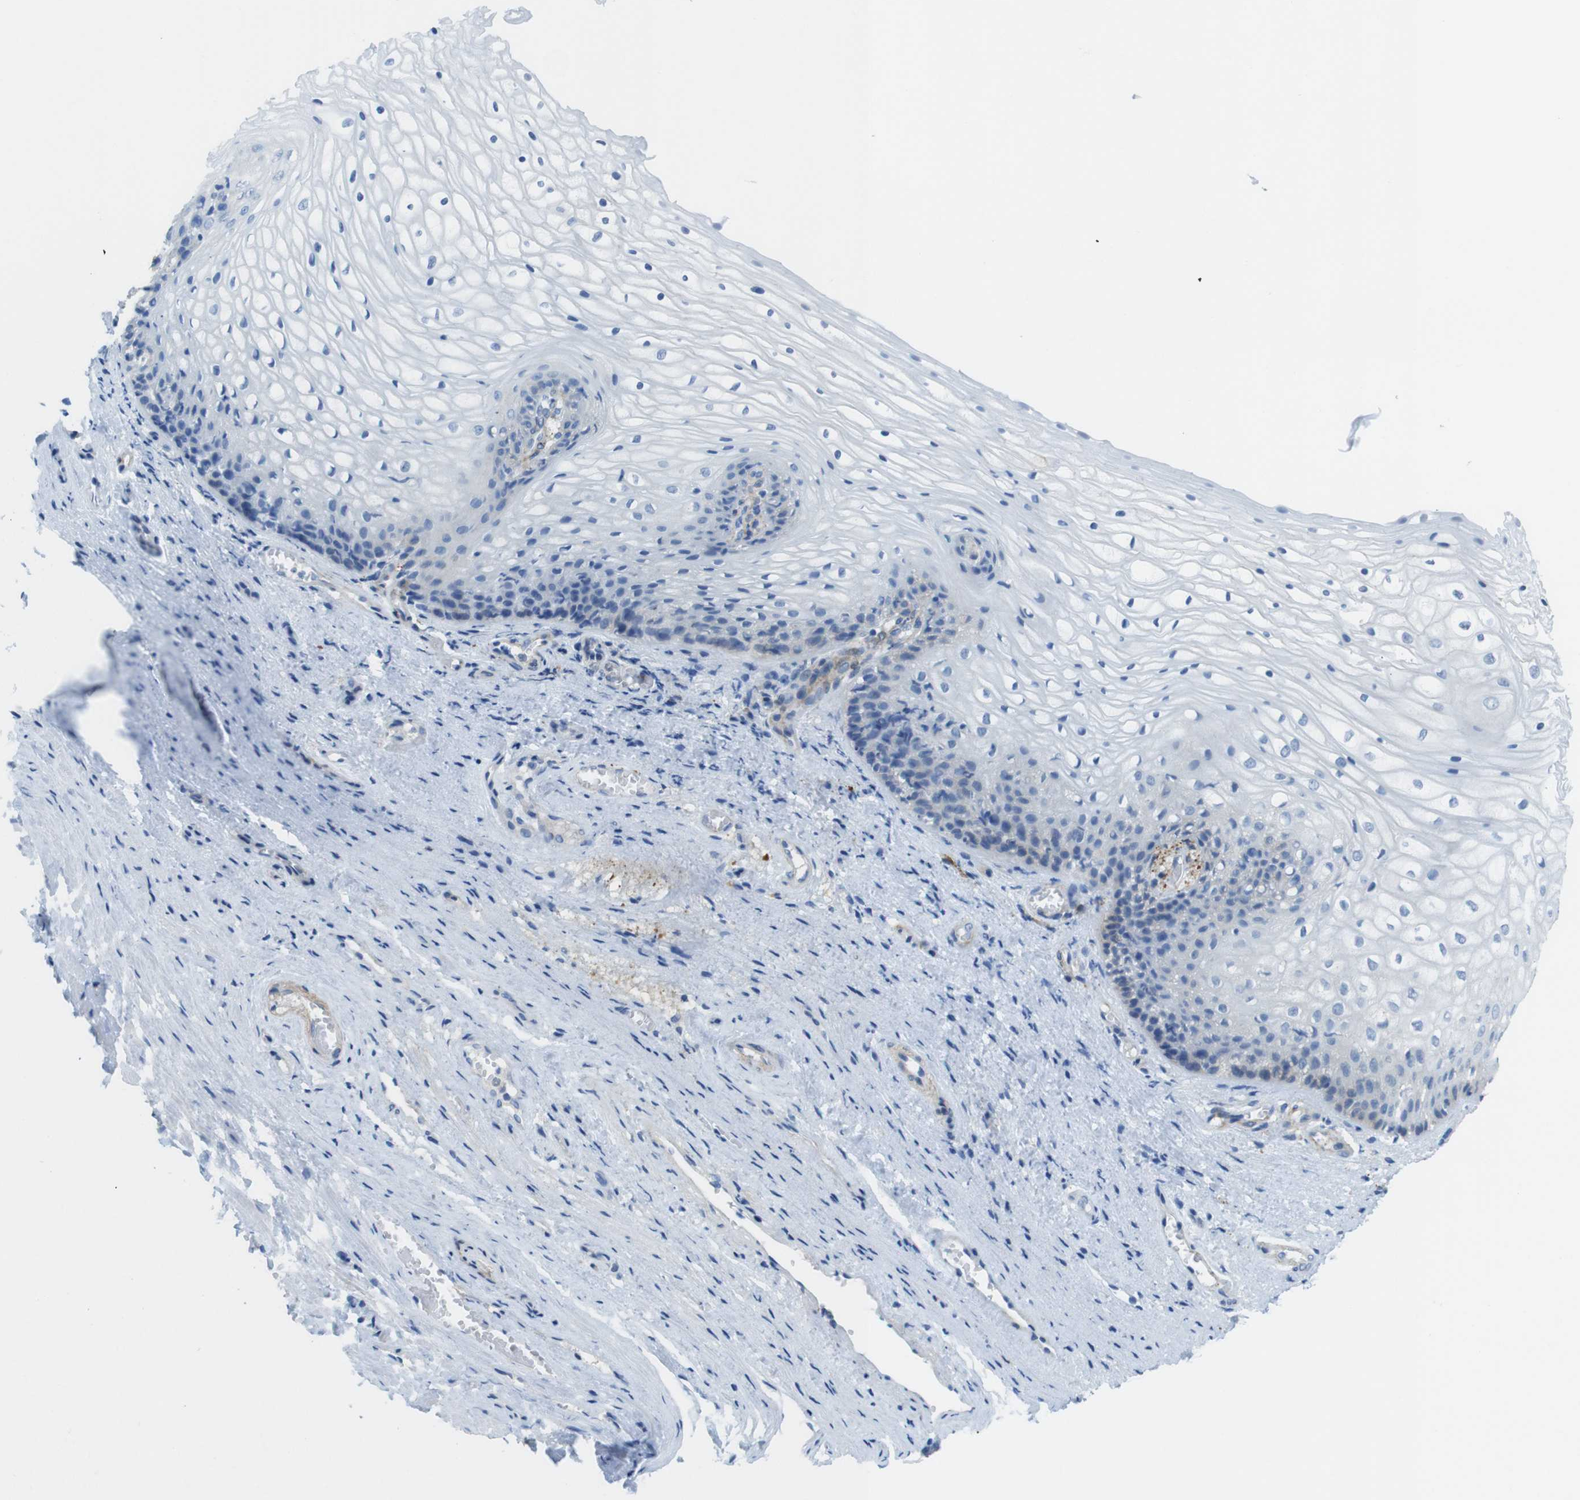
{"staining": {"intensity": "negative", "quantity": "none", "location": "none"}, "tissue": "vagina", "cell_type": "Squamous epithelial cells", "image_type": "normal", "snomed": [{"axis": "morphology", "description": "Normal tissue, NOS"}, {"axis": "topography", "description": "Vagina"}], "caption": "A micrograph of vagina stained for a protein demonstrates no brown staining in squamous epithelial cells.", "gene": "CLMN", "patient": {"sex": "female", "age": 34}}